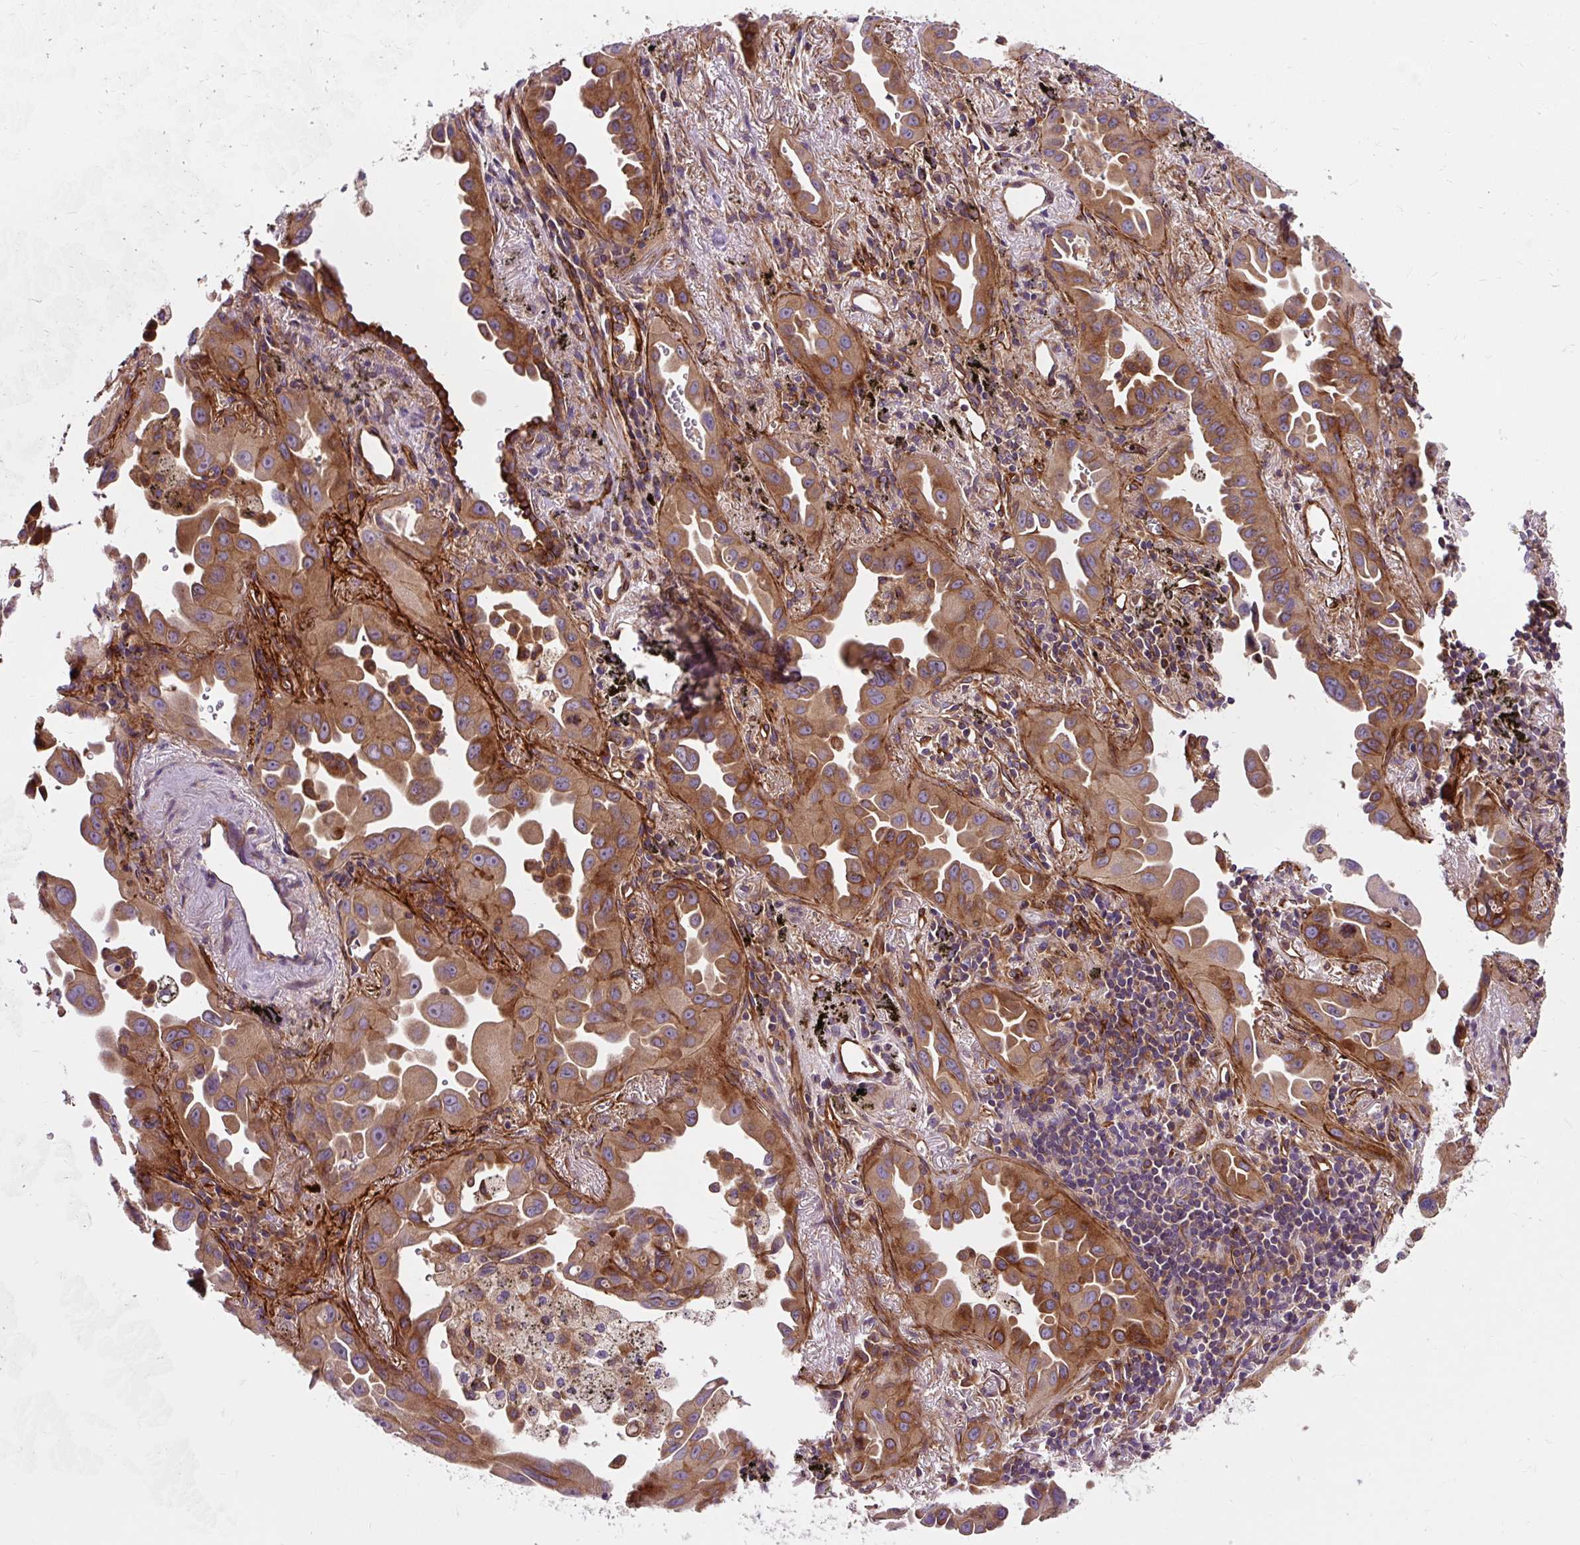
{"staining": {"intensity": "moderate", "quantity": ">75%", "location": "cytoplasmic/membranous"}, "tissue": "lung cancer", "cell_type": "Tumor cells", "image_type": "cancer", "snomed": [{"axis": "morphology", "description": "Adenocarcinoma, NOS"}, {"axis": "topography", "description": "Lung"}], "caption": "Moderate cytoplasmic/membranous protein expression is appreciated in about >75% of tumor cells in lung adenocarcinoma. The protein of interest is shown in brown color, while the nuclei are stained blue.", "gene": "PCDHGB3", "patient": {"sex": "male", "age": 68}}